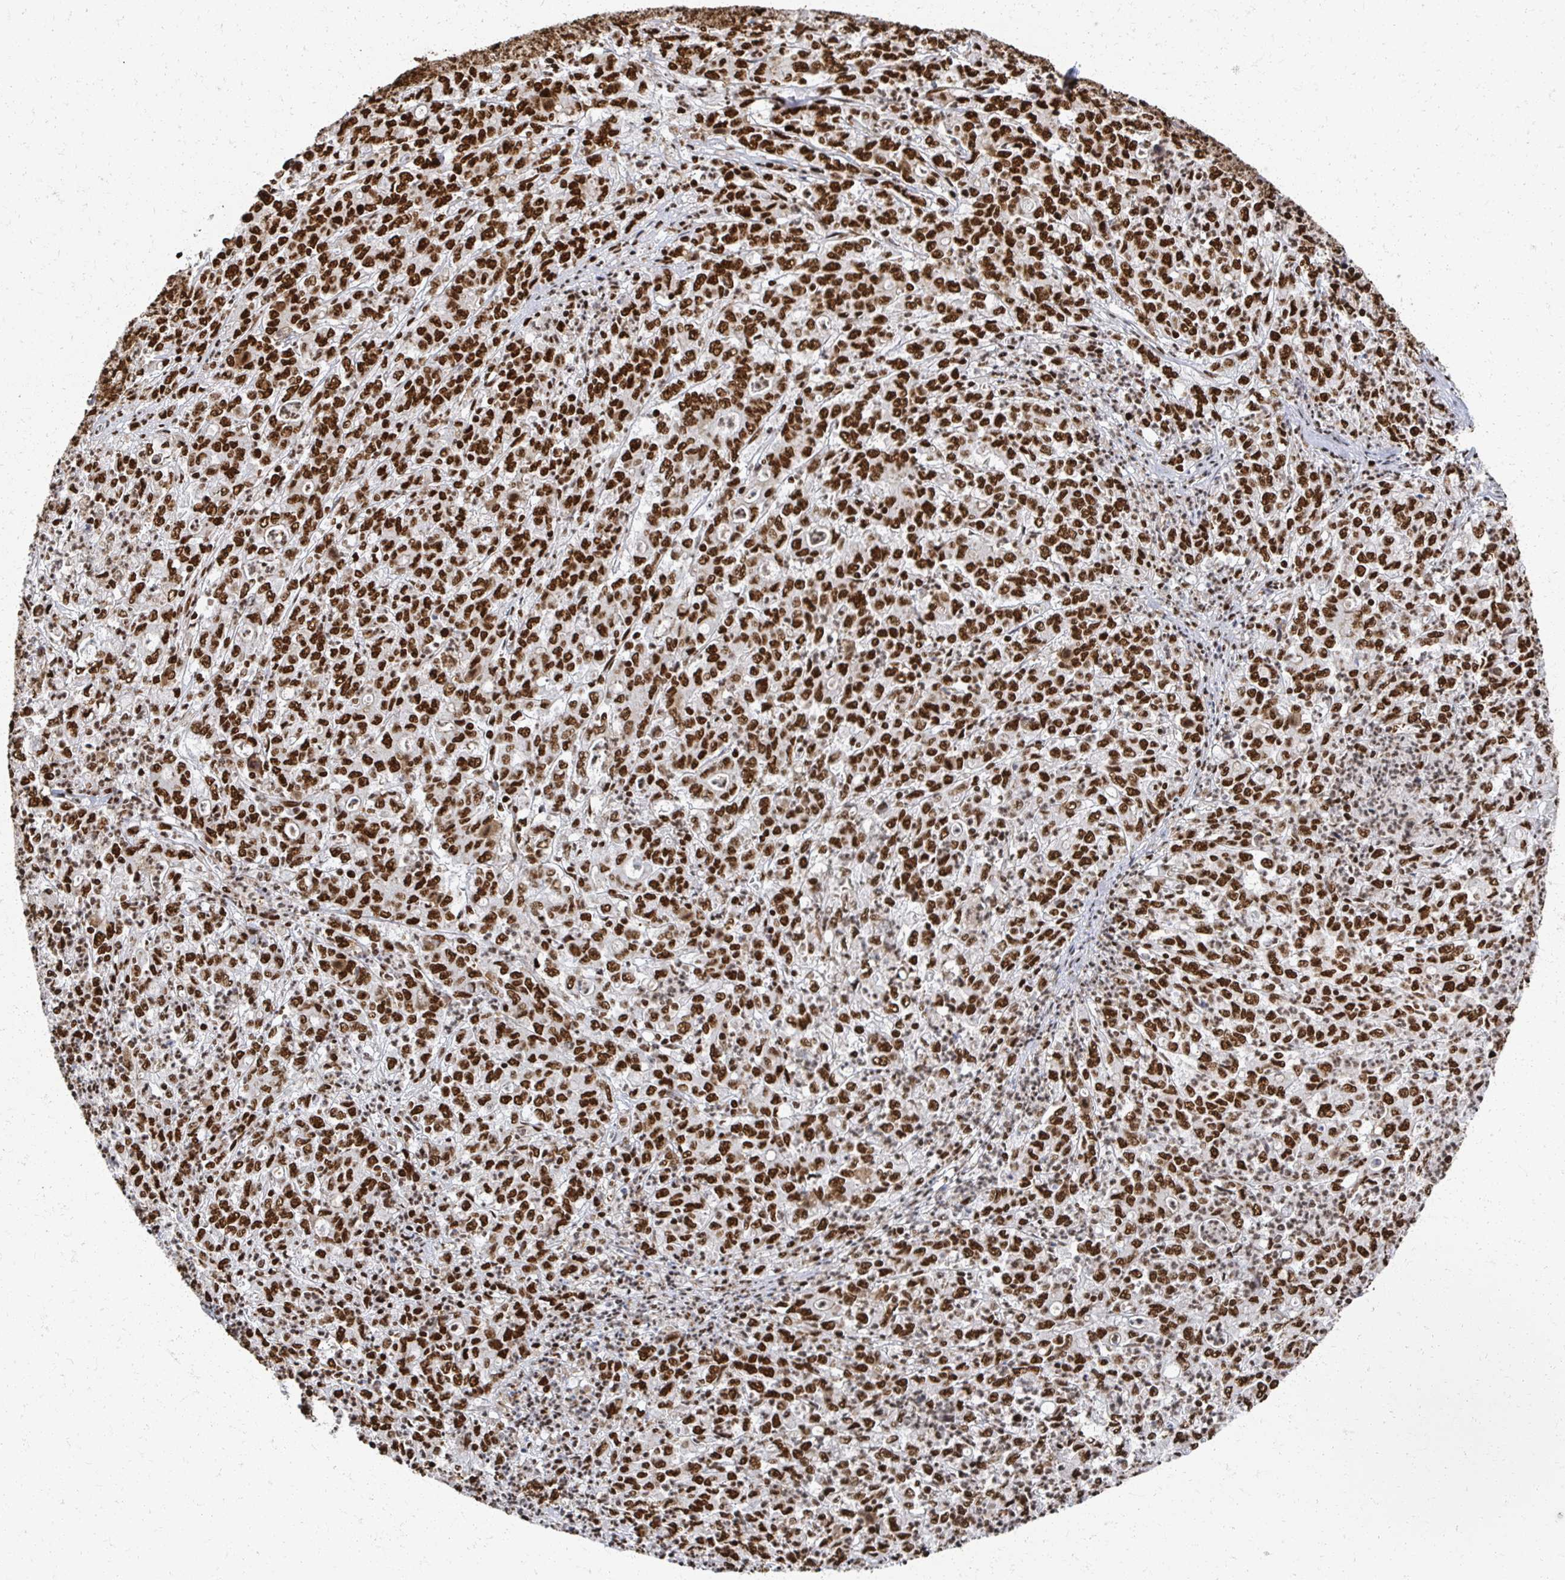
{"staining": {"intensity": "strong", "quantity": ">75%", "location": "nuclear"}, "tissue": "stomach cancer", "cell_type": "Tumor cells", "image_type": "cancer", "snomed": [{"axis": "morphology", "description": "Adenocarcinoma, NOS"}, {"axis": "topography", "description": "Stomach, lower"}], "caption": "Stomach cancer tissue exhibits strong nuclear positivity in about >75% of tumor cells The protein is stained brown, and the nuclei are stained in blue (DAB (3,3'-diaminobenzidine) IHC with brightfield microscopy, high magnification).", "gene": "RBBP7", "patient": {"sex": "female", "age": 71}}